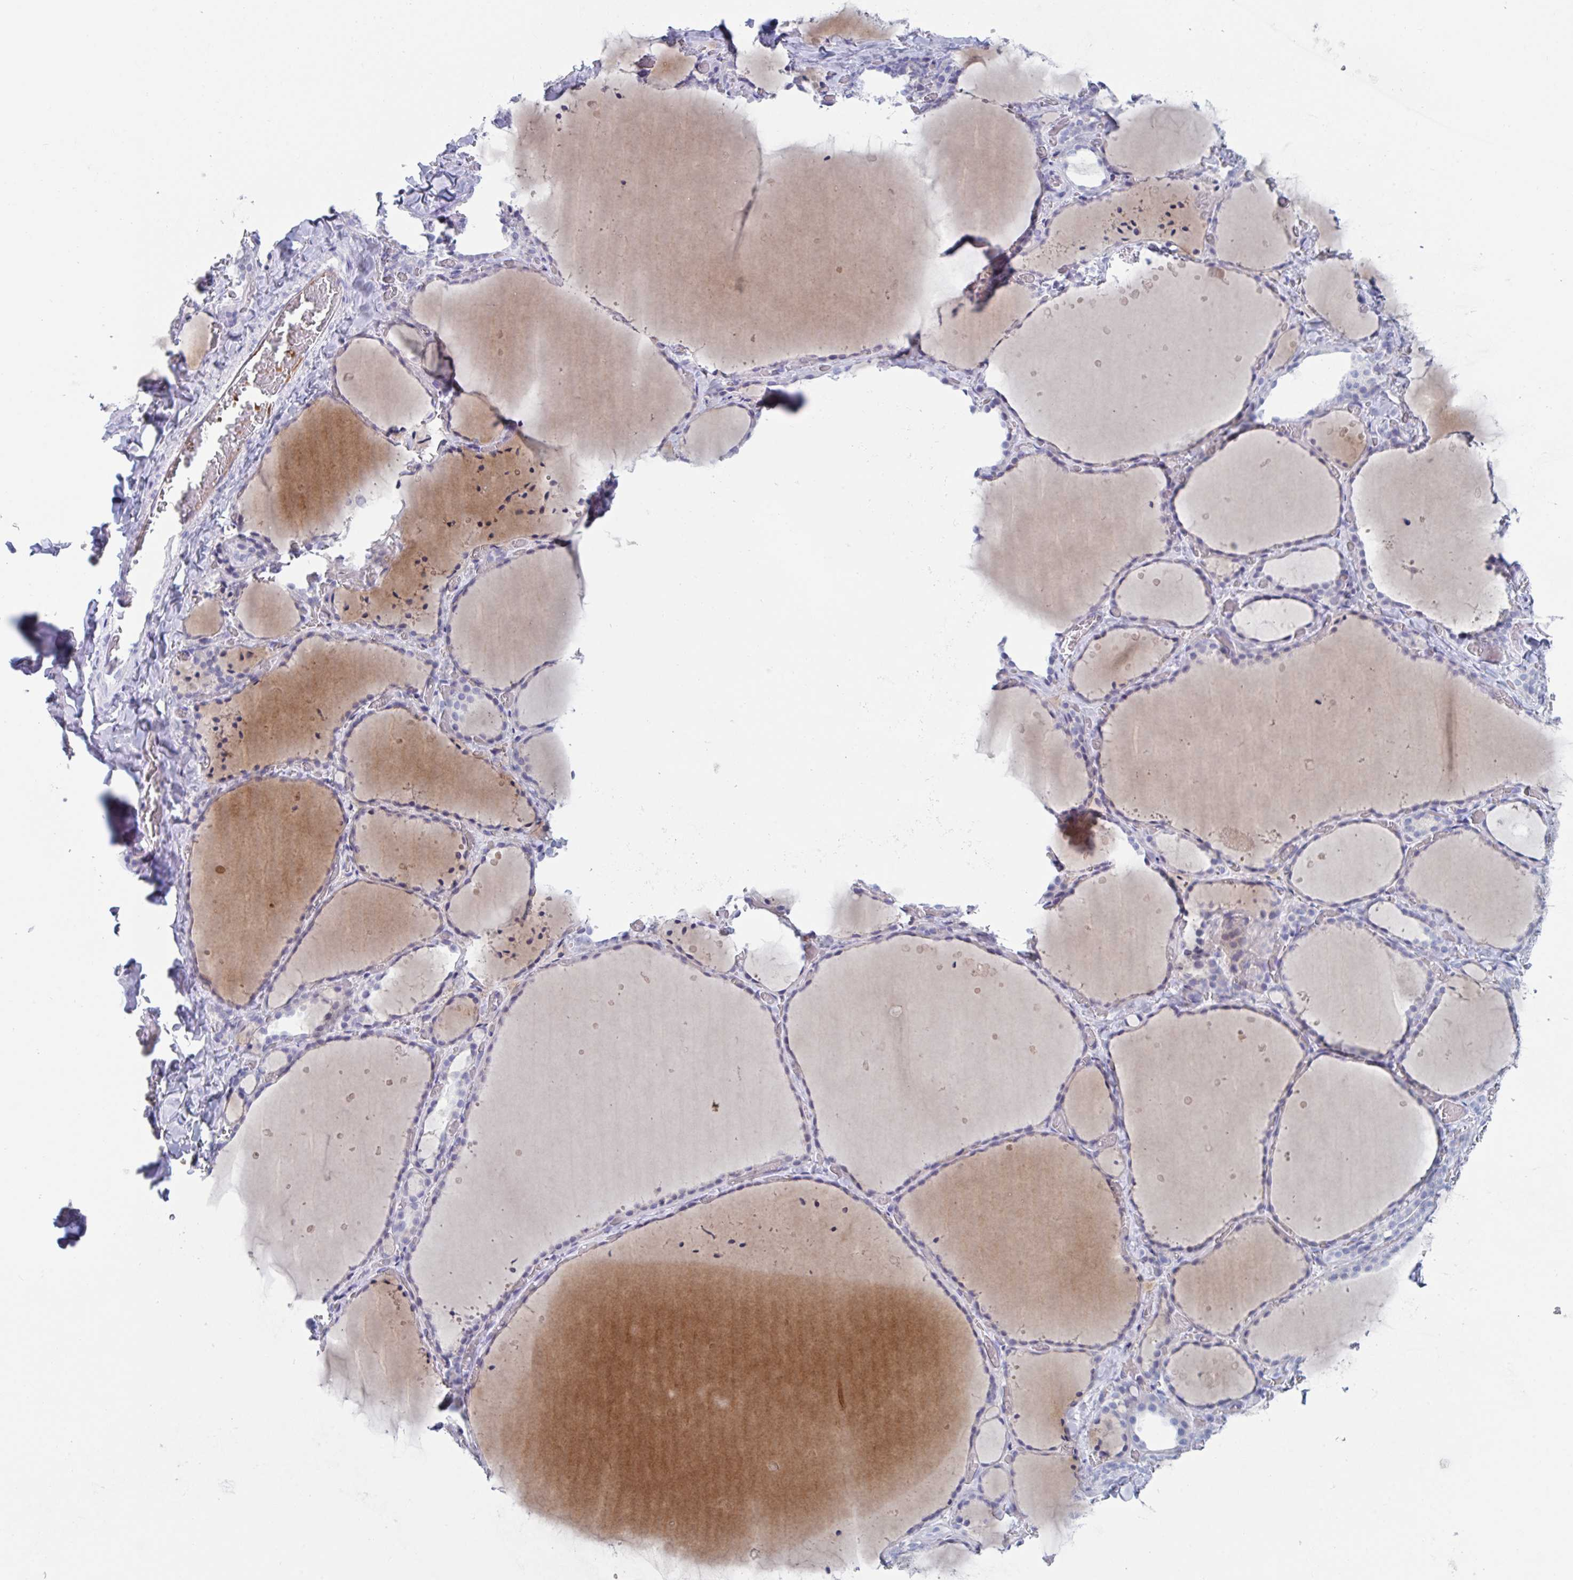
{"staining": {"intensity": "negative", "quantity": "none", "location": "none"}, "tissue": "thyroid gland", "cell_type": "Glandular cells", "image_type": "normal", "snomed": [{"axis": "morphology", "description": "Normal tissue, NOS"}, {"axis": "topography", "description": "Thyroid gland"}], "caption": "High power microscopy photomicrograph of an IHC image of benign thyroid gland, revealing no significant staining in glandular cells. (DAB (3,3'-diaminobenzidine) immunohistochemistry (IHC) with hematoxylin counter stain).", "gene": "NT5C3B", "patient": {"sex": "female", "age": 36}}